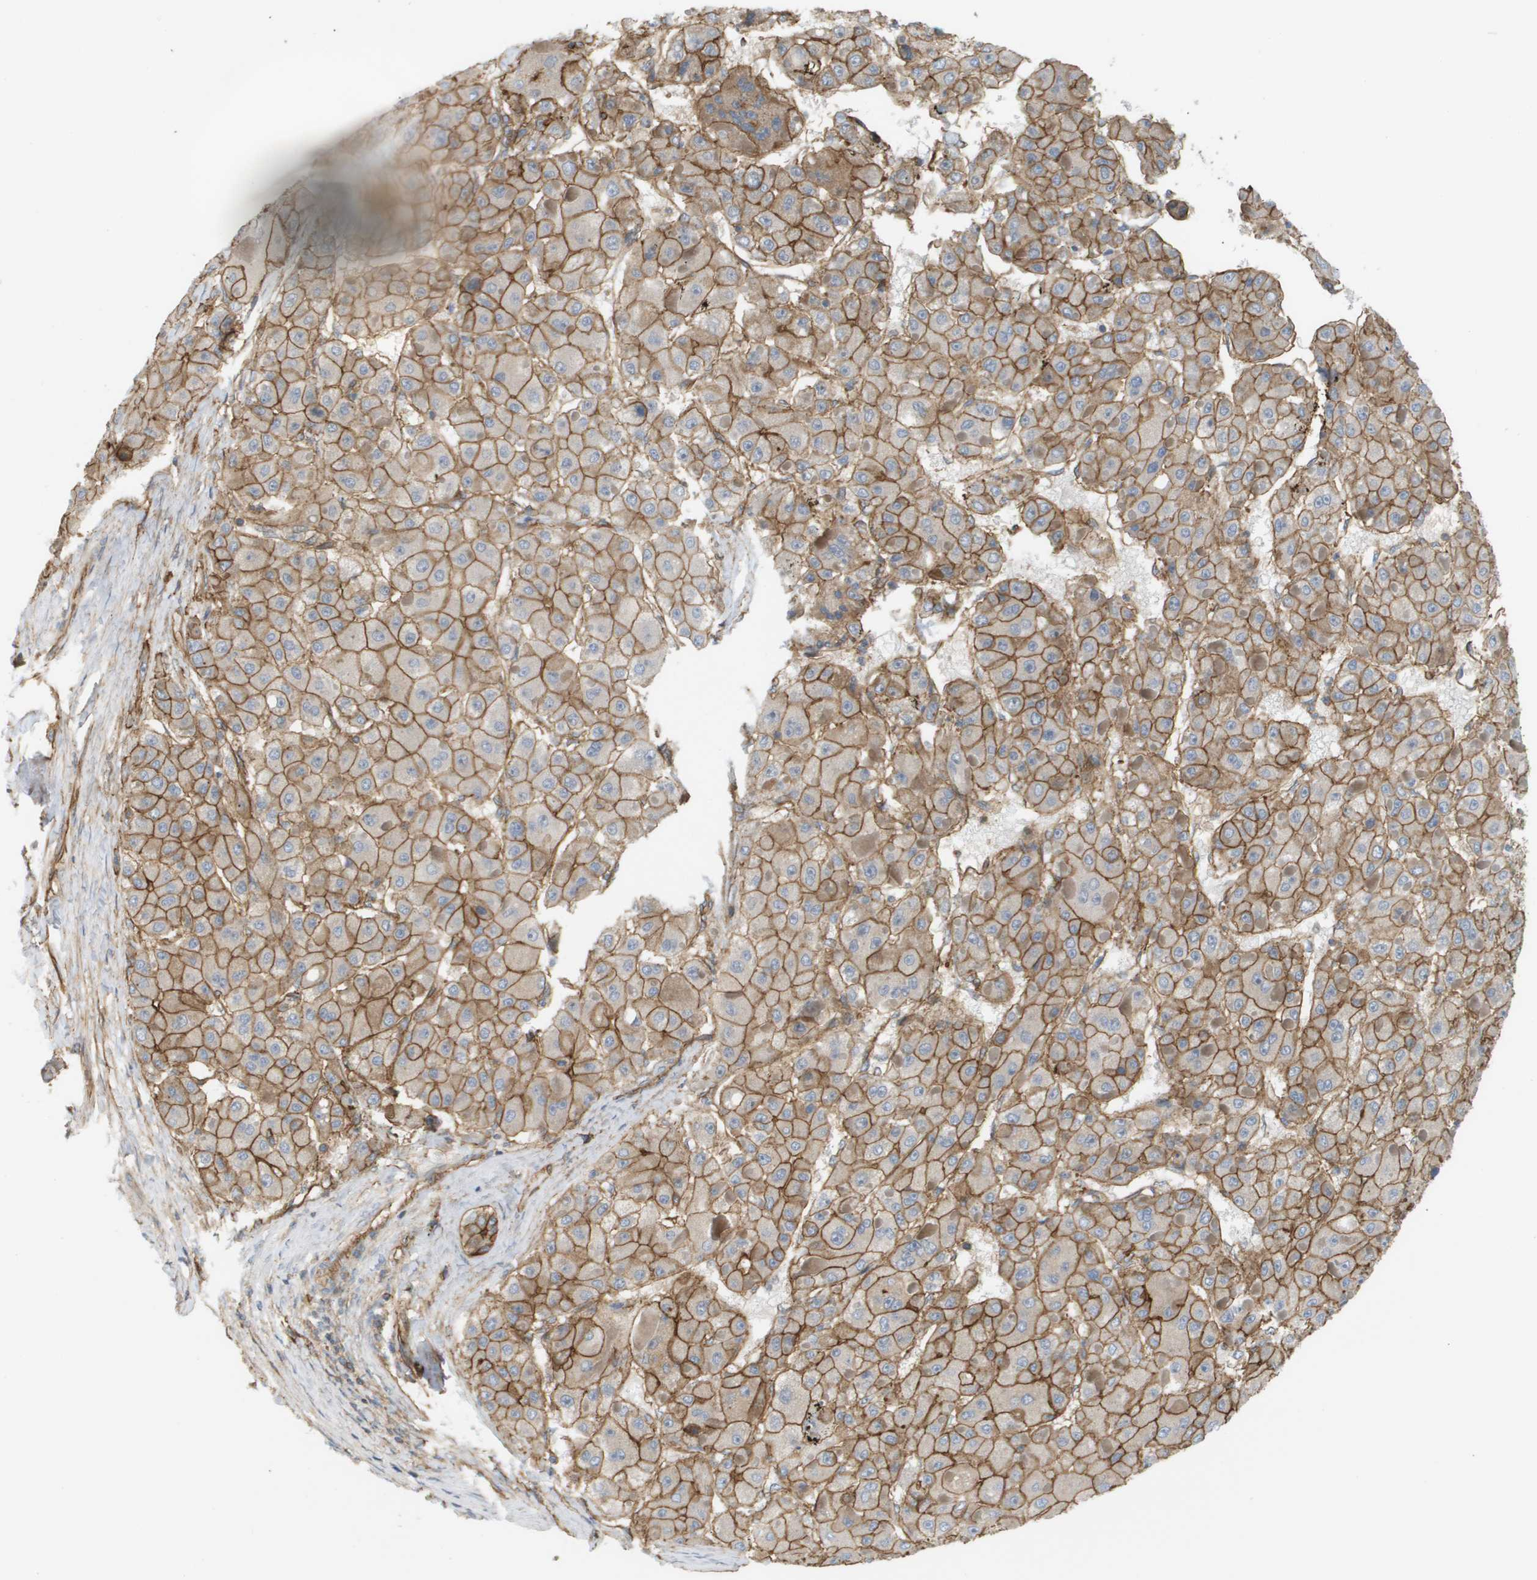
{"staining": {"intensity": "moderate", "quantity": ">75%", "location": "cytoplasmic/membranous"}, "tissue": "liver cancer", "cell_type": "Tumor cells", "image_type": "cancer", "snomed": [{"axis": "morphology", "description": "Carcinoma, Hepatocellular, NOS"}, {"axis": "topography", "description": "Liver"}], "caption": "Immunohistochemistry (IHC) staining of liver cancer, which exhibits medium levels of moderate cytoplasmic/membranous positivity in approximately >75% of tumor cells indicating moderate cytoplasmic/membranous protein expression. The staining was performed using DAB (brown) for protein detection and nuclei were counterstained in hematoxylin (blue).", "gene": "SGMS2", "patient": {"sex": "female", "age": 73}}